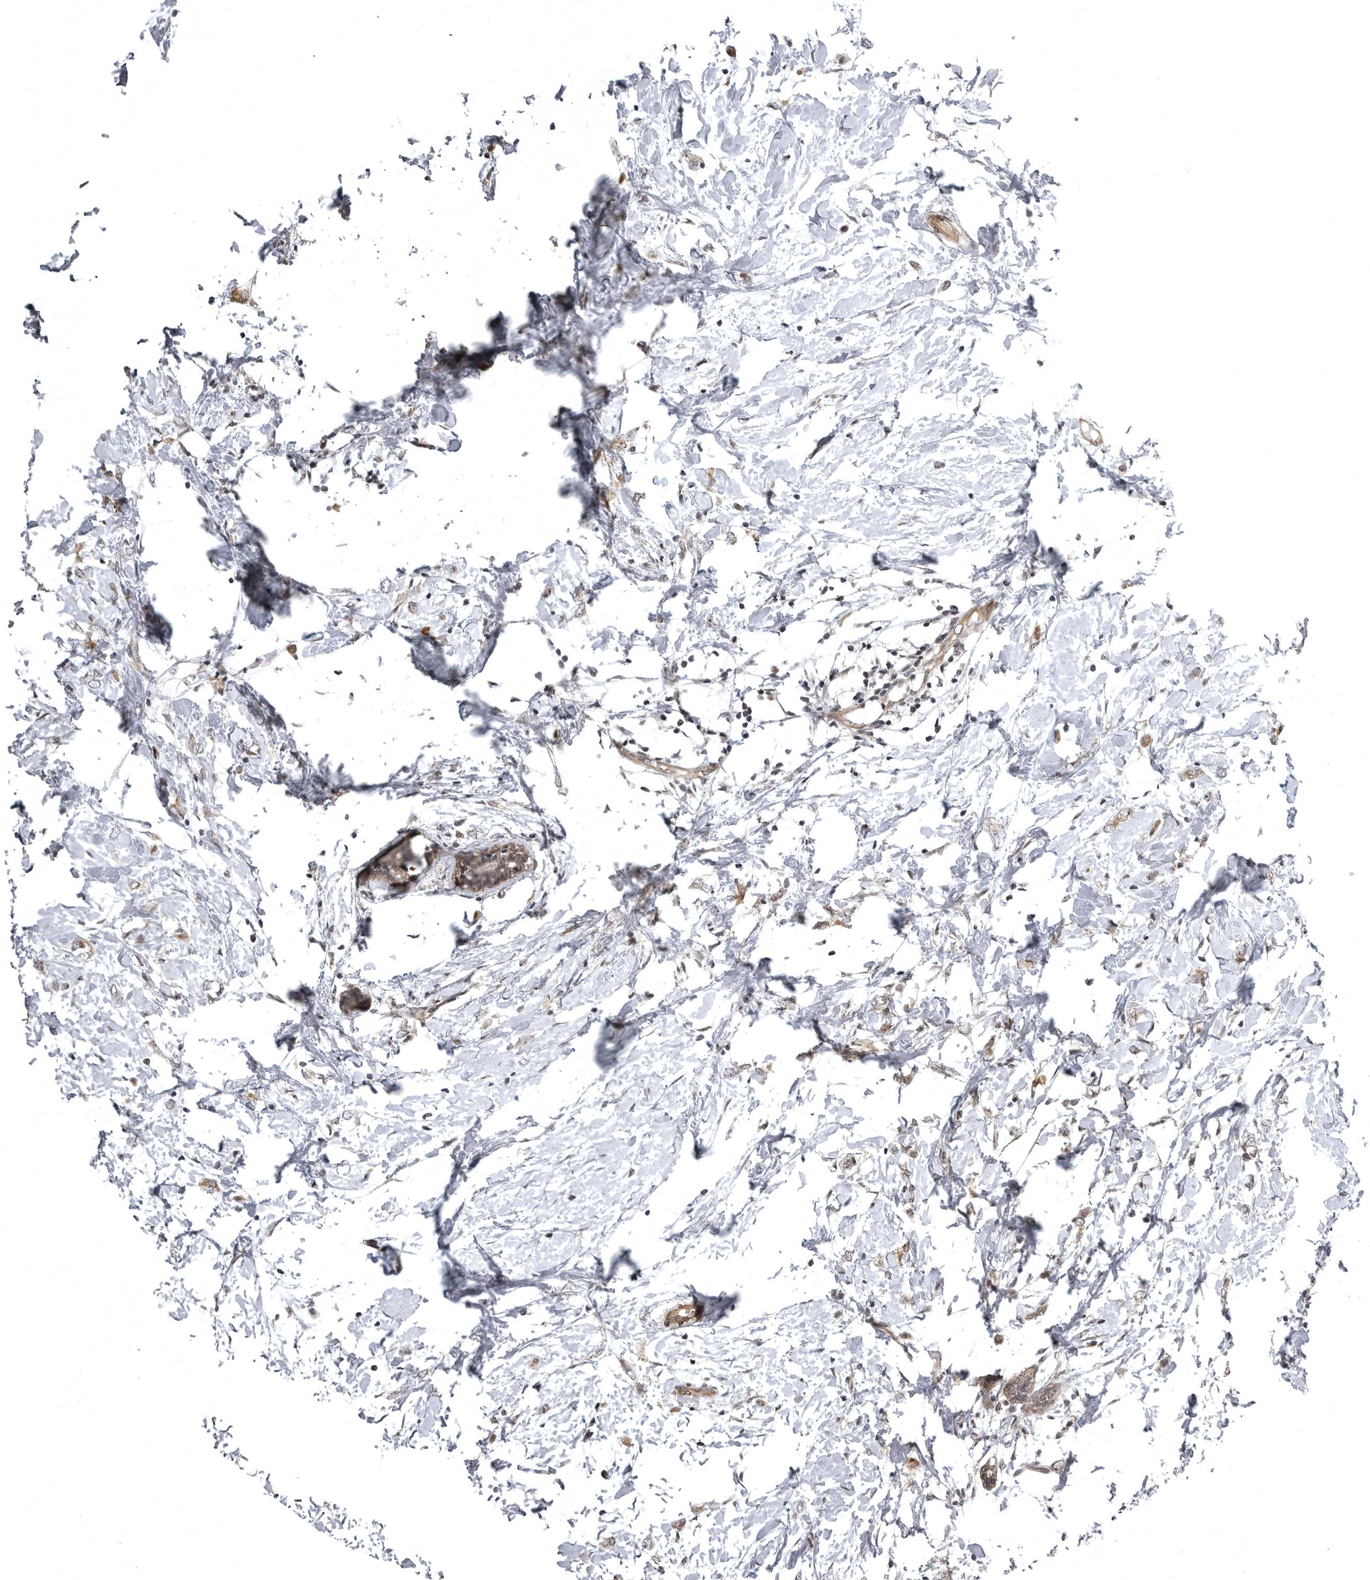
{"staining": {"intensity": "weak", "quantity": ">75%", "location": "cytoplasmic/membranous"}, "tissue": "breast cancer", "cell_type": "Tumor cells", "image_type": "cancer", "snomed": [{"axis": "morphology", "description": "Normal tissue, NOS"}, {"axis": "morphology", "description": "Lobular carcinoma"}, {"axis": "topography", "description": "Breast"}], "caption": "Immunohistochemistry (IHC) histopathology image of breast cancer stained for a protein (brown), which shows low levels of weak cytoplasmic/membranous staining in approximately >75% of tumor cells.", "gene": "SNX16", "patient": {"sex": "female", "age": 47}}